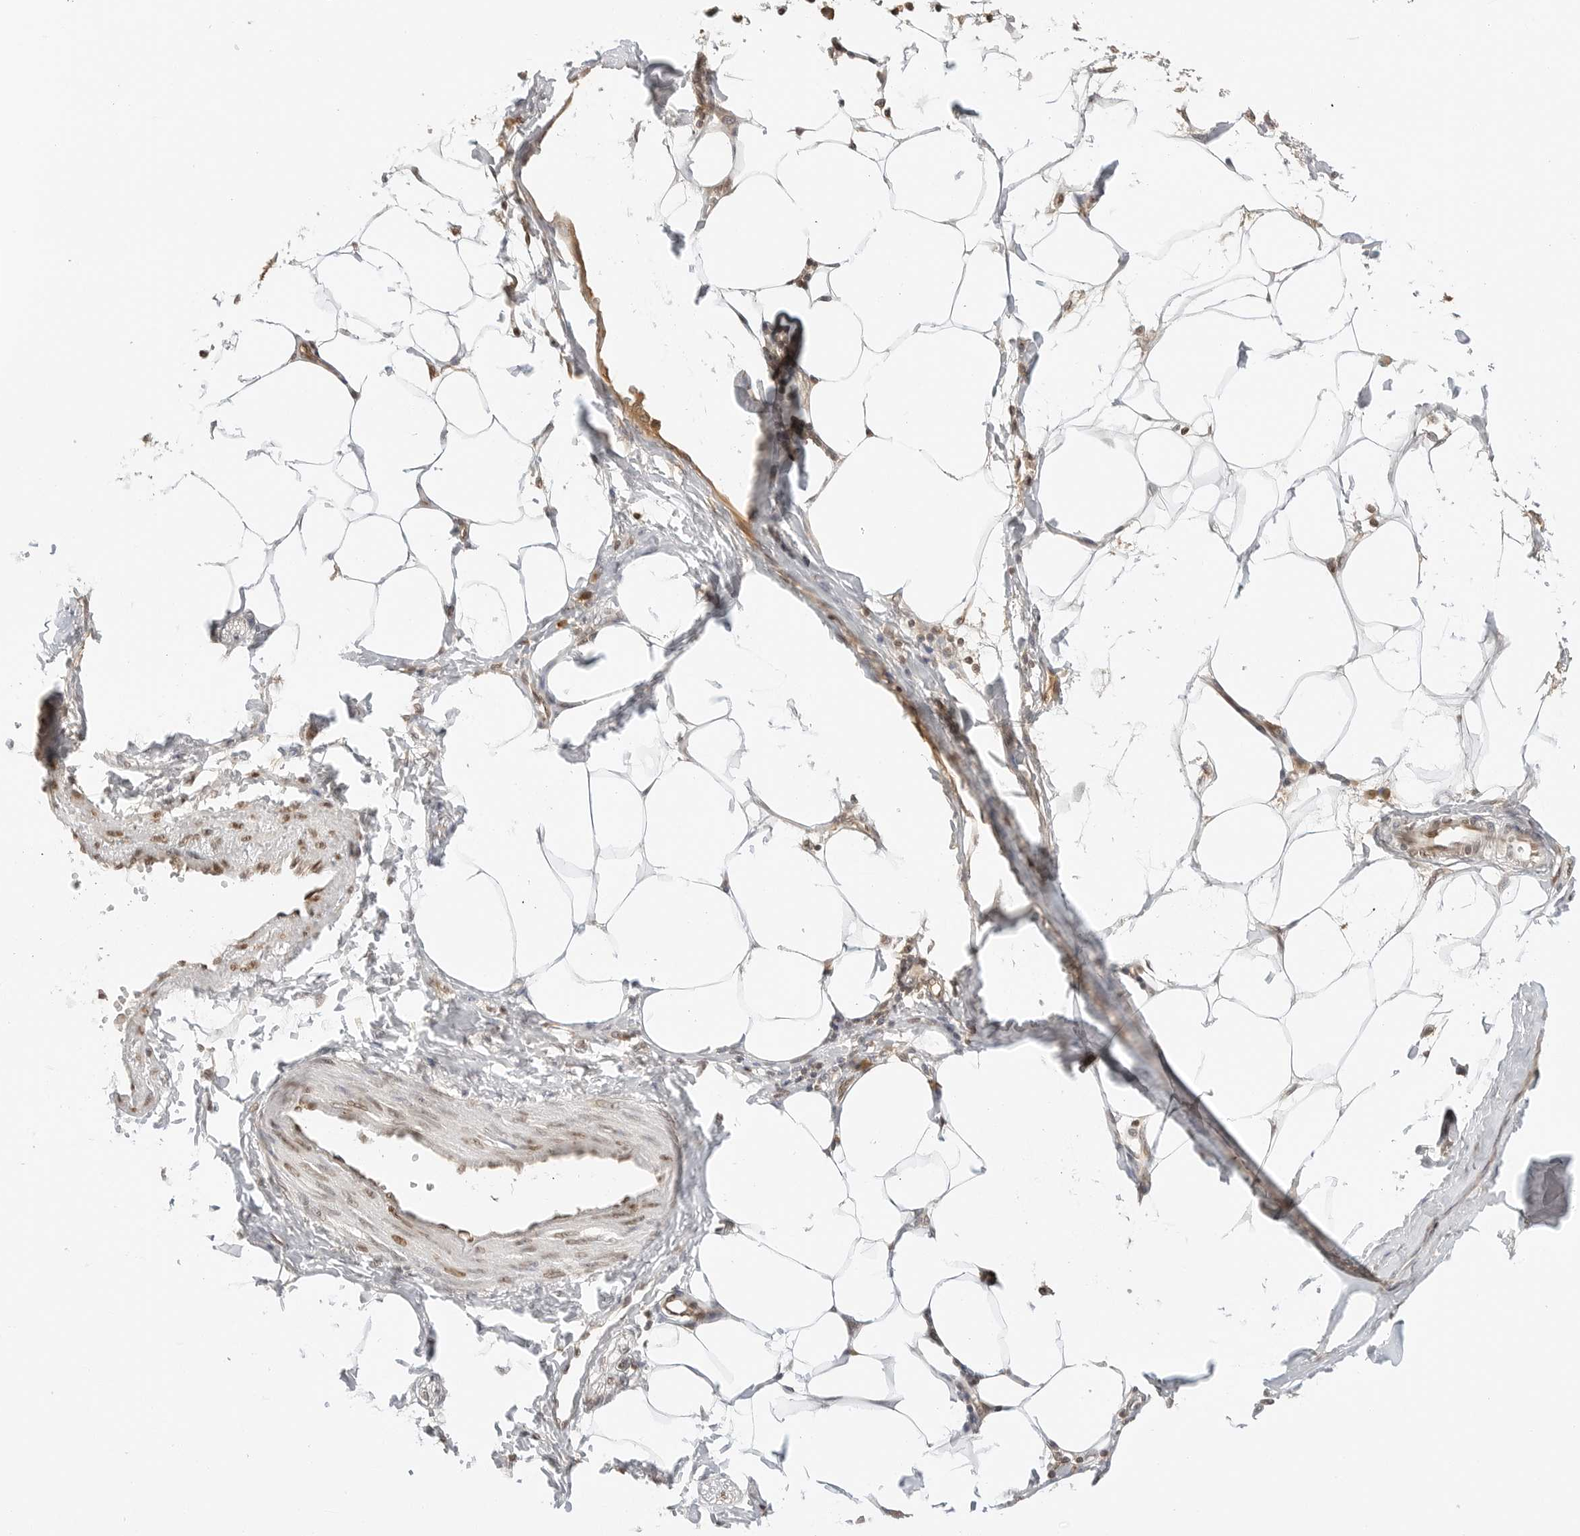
{"staining": {"intensity": "moderate", "quantity": ">75%", "location": "nuclear"}, "tissue": "smooth muscle", "cell_type": "Smooth muscle cells", "image_type": "normal", "snomed": [{"axis": "morphology", "description": "Normal tissue, NOS"}, {"axis": "morphology", "description": "Adenocarcinoma, NOS"}, {"axis": "topography", "description": "Smooth muscle"}, {"axis": "topography", "description": "Colon"}], "caption": "IHC staining of normal smooth muscle, which shows medium levels of moderate nuclear positivity in approximately >75% of smooth muscle cells indicating moderate nuclear protein expression. The staining was performed using DAB (brown) for protein detection and nuclei were counterstained in hematoxylin (blue).", "gene": "POLH", "patient": {"sex": "male", "age": 14}}